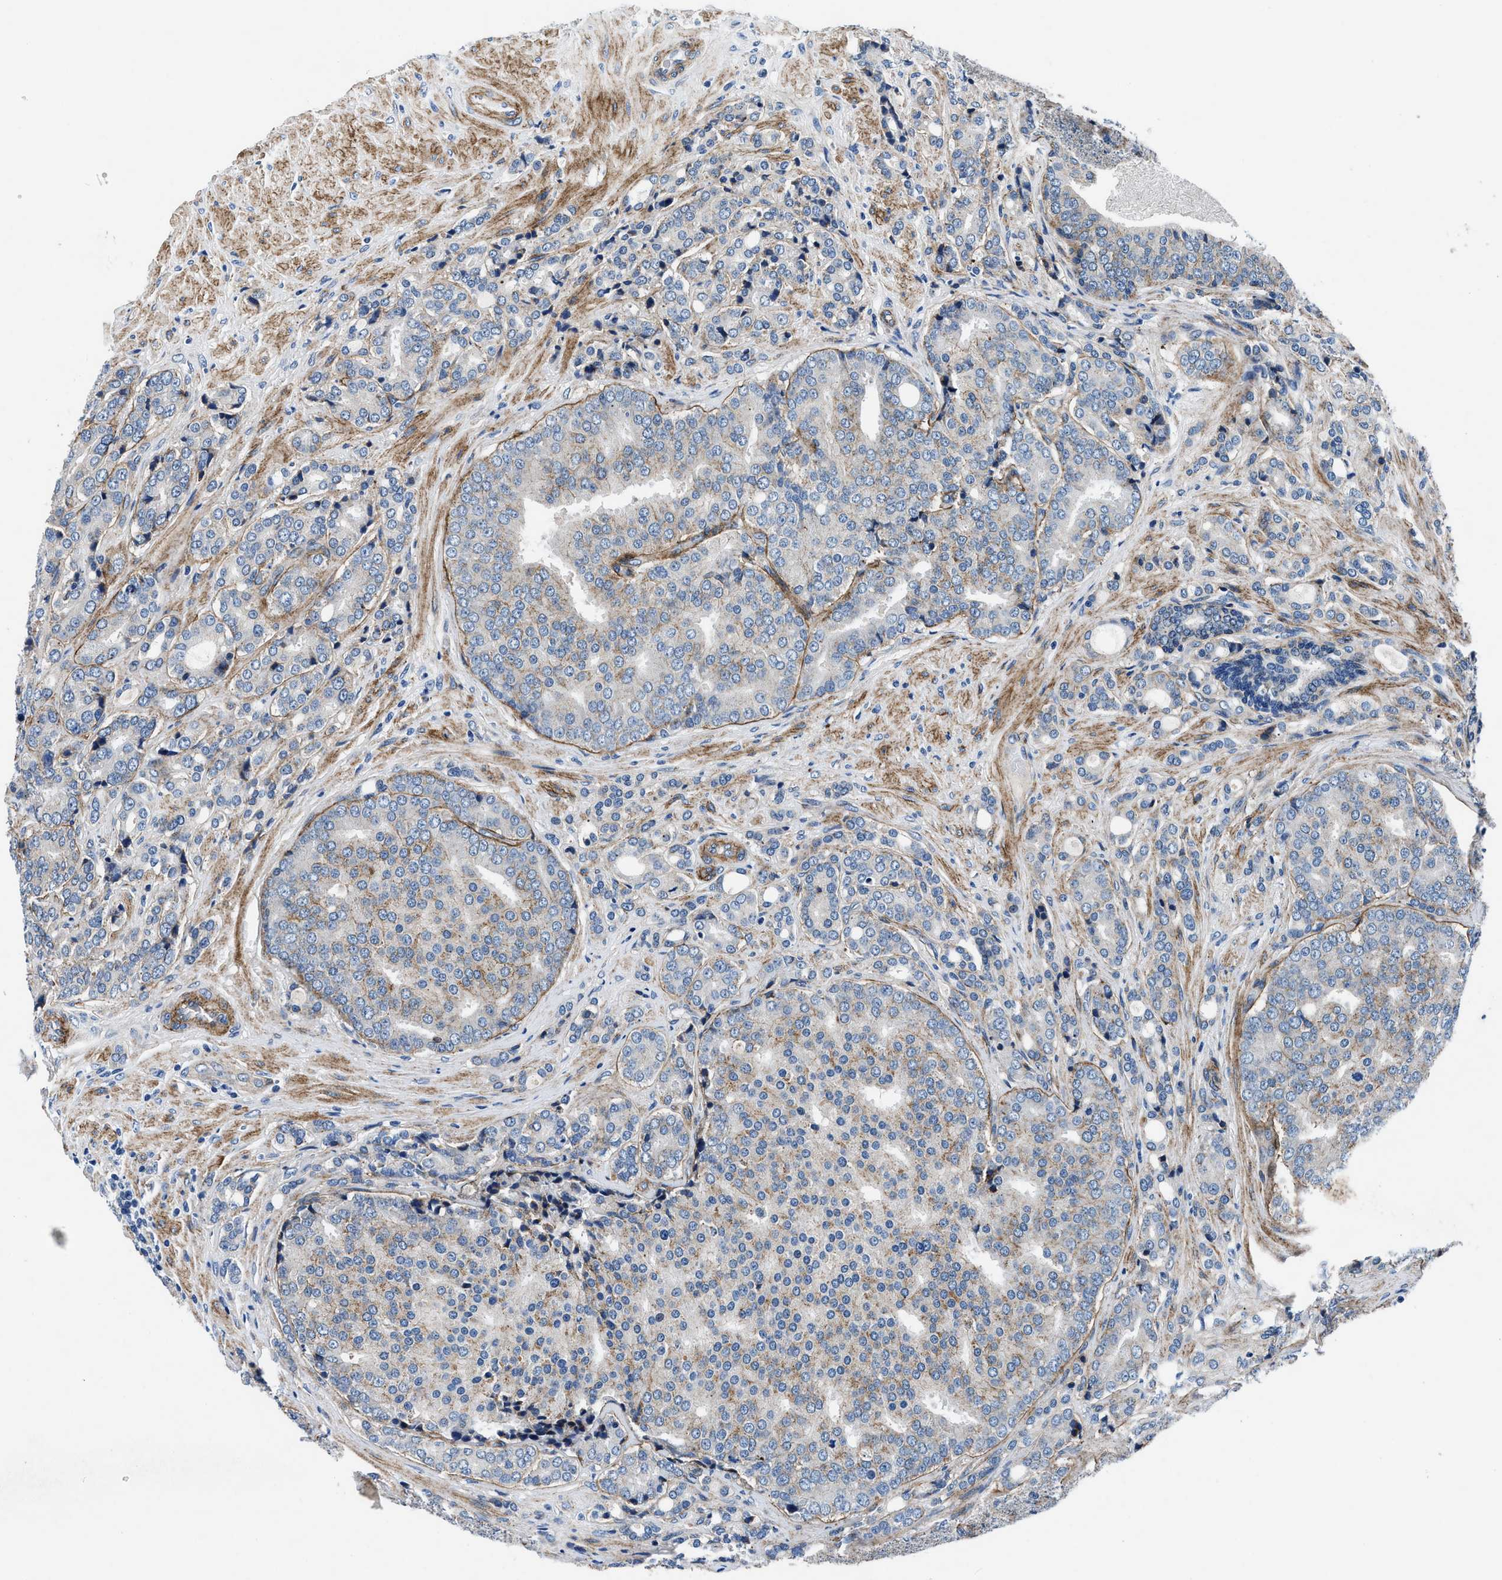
{"staining": {"intensity": "moderate", "quantity": "<25%", "location": "cytoplasmic/membranous"}, "tissue": "prostate cancer", "cell_type": "Tumor cells", "image_type": "cancer", "snomed": [{"axis": "morphology", "description": "Adenocarcinoma, High grade"}, {"axis": "topography", "description": "Prostate"}], "caption": "Immunohistochemical staining of prostate cancer shows low levels of moderate cytoplasmic/membranous protein expression in about <25% of tumor cells.", "gene": "DAG1", "patient": {"sex": "male", "age": 50}}